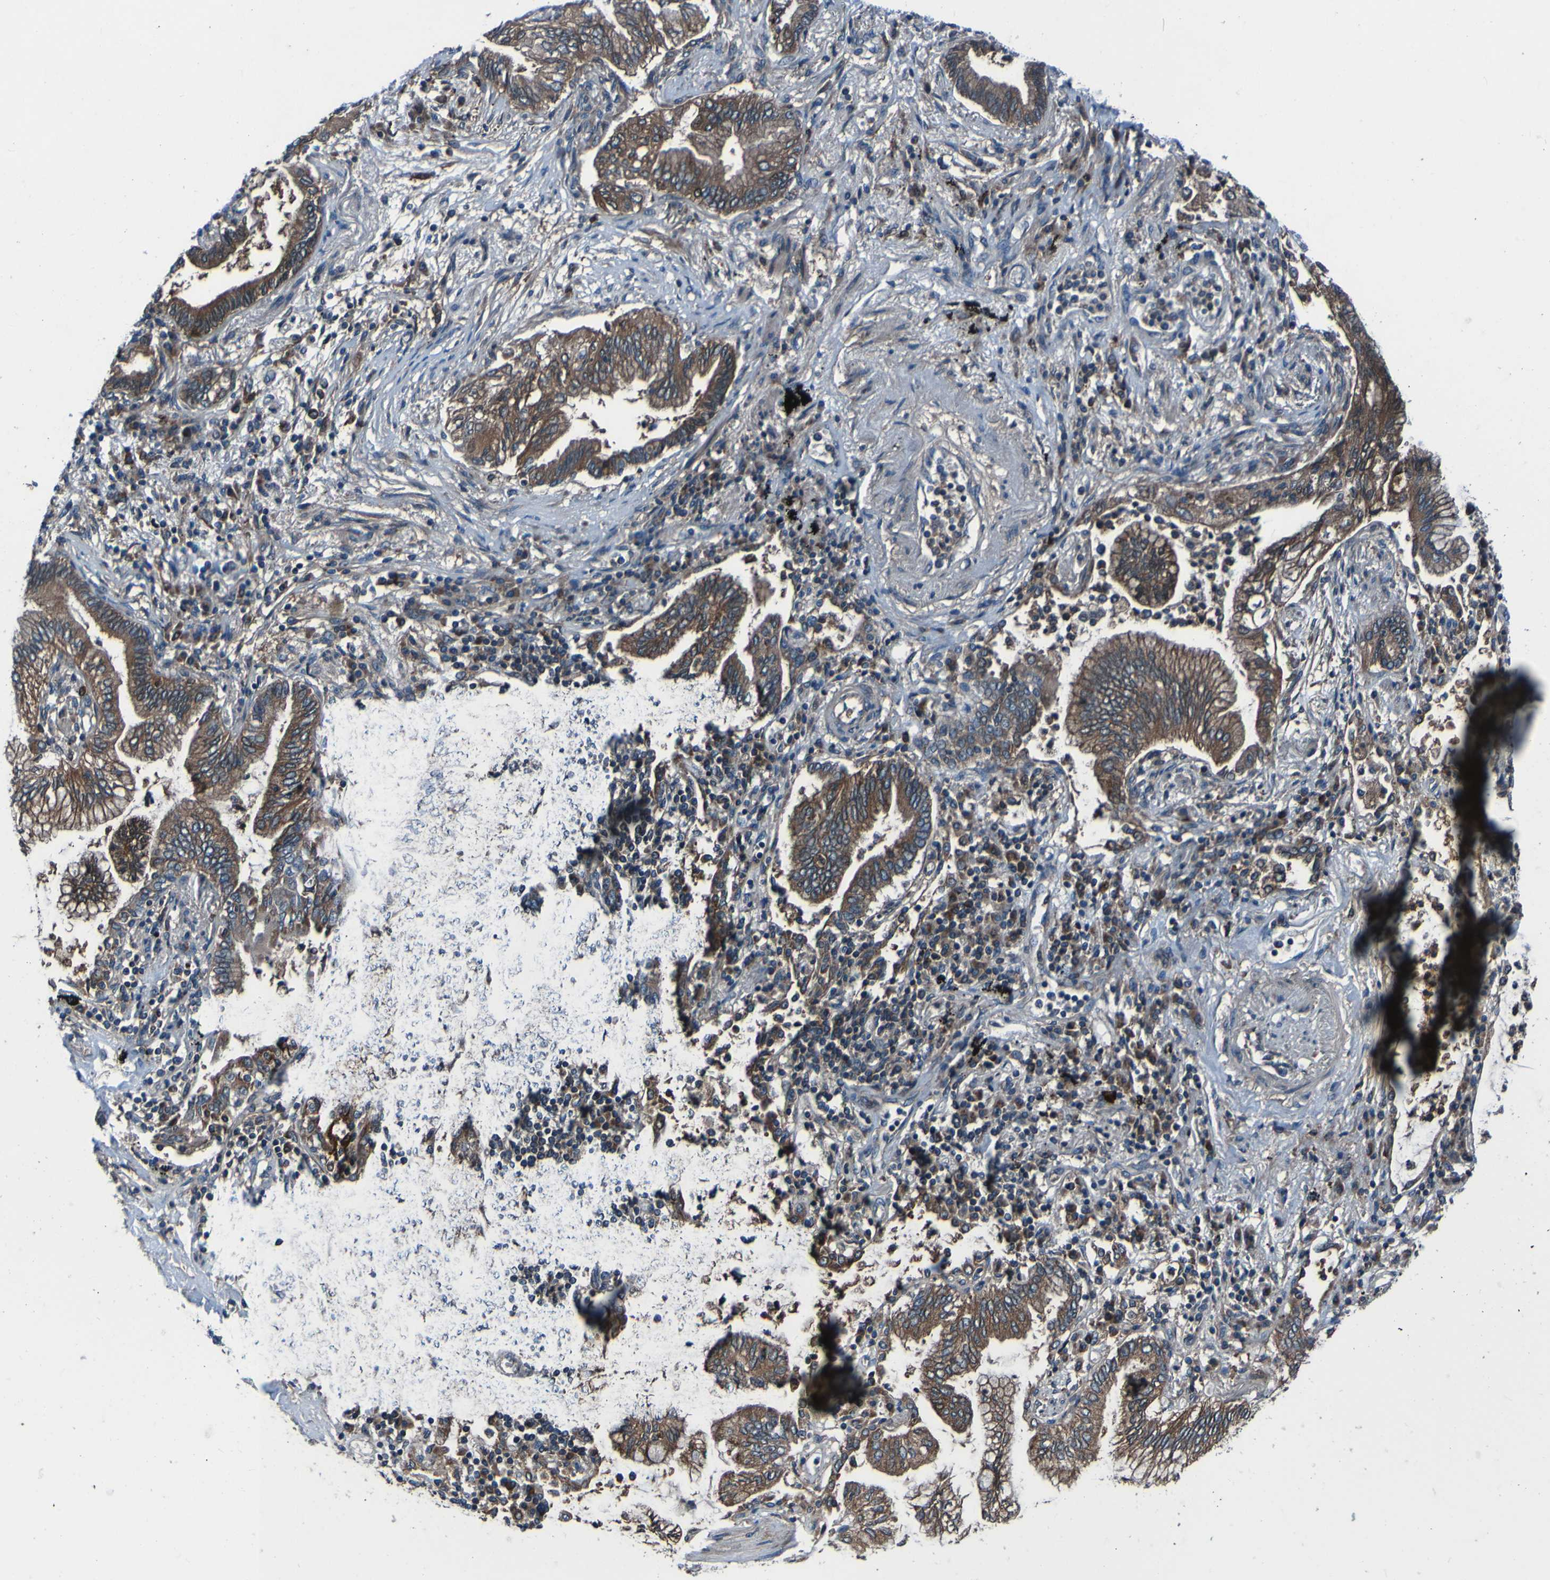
{"staining": {"intensity": "strong", "quantity": ">75%", "location": "cytoplasmic/membranous"}, "tissue": "lung cancer", "cell_type": "Tumor cells", "image_type": "cancer", "snomed": [{"axis": "morphology", "description": "Normal tissue, NOS"}, {"axis": "morphology", "description": "Adenocarcinoma, NOS"}, {"axis": "topography", "description": "Bronchus"}, {"axis": "topography", "description": "Lung"}], "caption": "High-magnification brightfield microscopy of lung adenocarcinoma stained with DAB (3,3'-diaminobenzidine) (brown) and counterstained with hematoxylin (blue). tumor cells exhibit strong cytoplasmic/membranous expression is appreciated in approximately>75% of cells.", "gene": "RAB5B", "patient": {"sex": "female", "age": 70}}